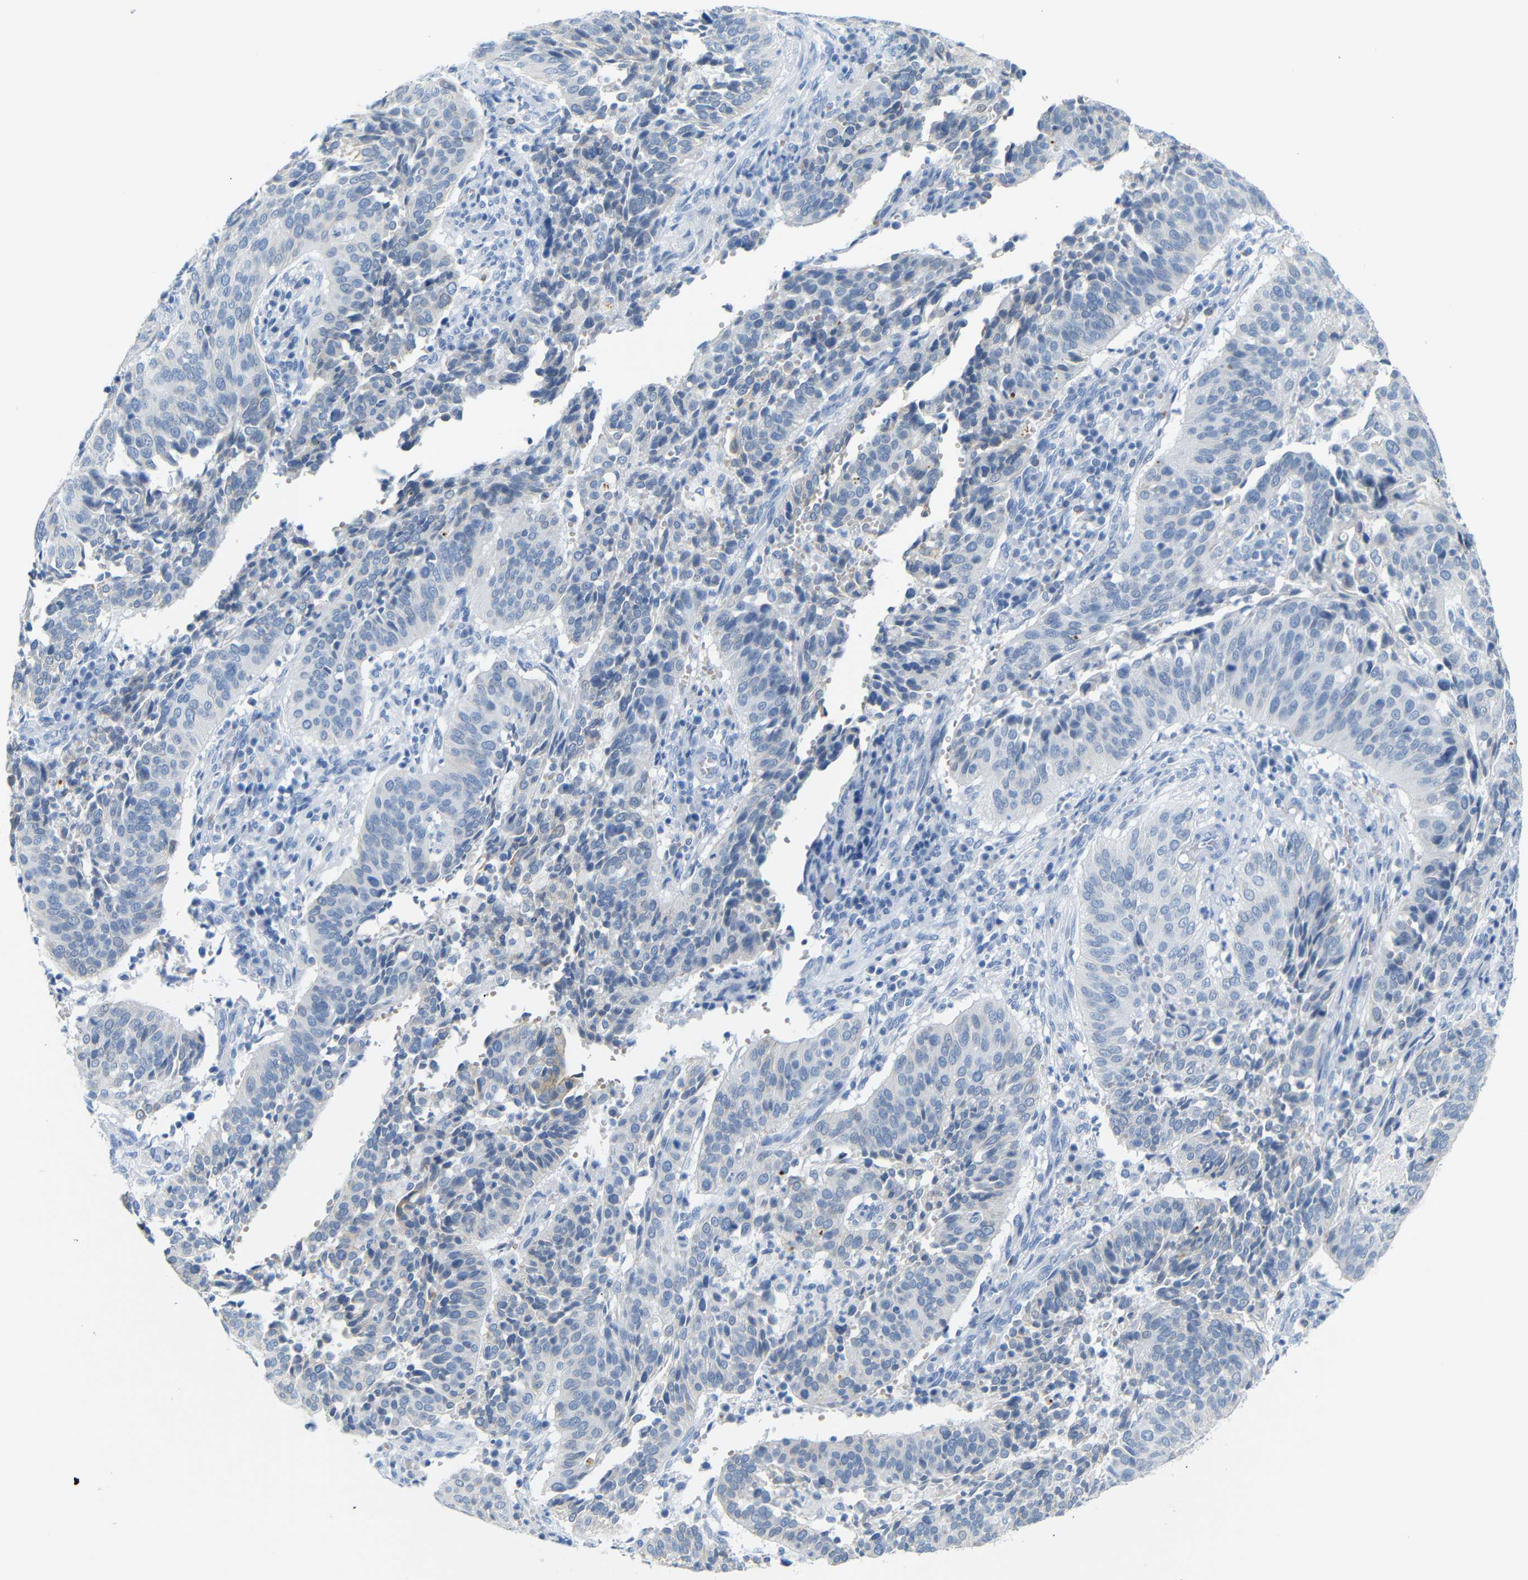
{"staining": {"intensity": "negative", "quantity": "none", "location": "none"}, "tissue": "cervical cancer", "cell_type": "Tumor cells", "image_type": "cancer", "snomed": [{"axis": "morphology", "description": "Normal tissue, NOS"}, {"axis": "morphology", "description": "Squamous cell carcinoma, NOS"}, {"axis": "topography", "description": "Cervix"}], "caption": "Immunohistochemistry (IHC) image of cervical cancer stained for a protein (brown), which reveals no staining in tumor cells.", "gene": "DYNAP", "patient": {"sex": "female", "age": 39}}